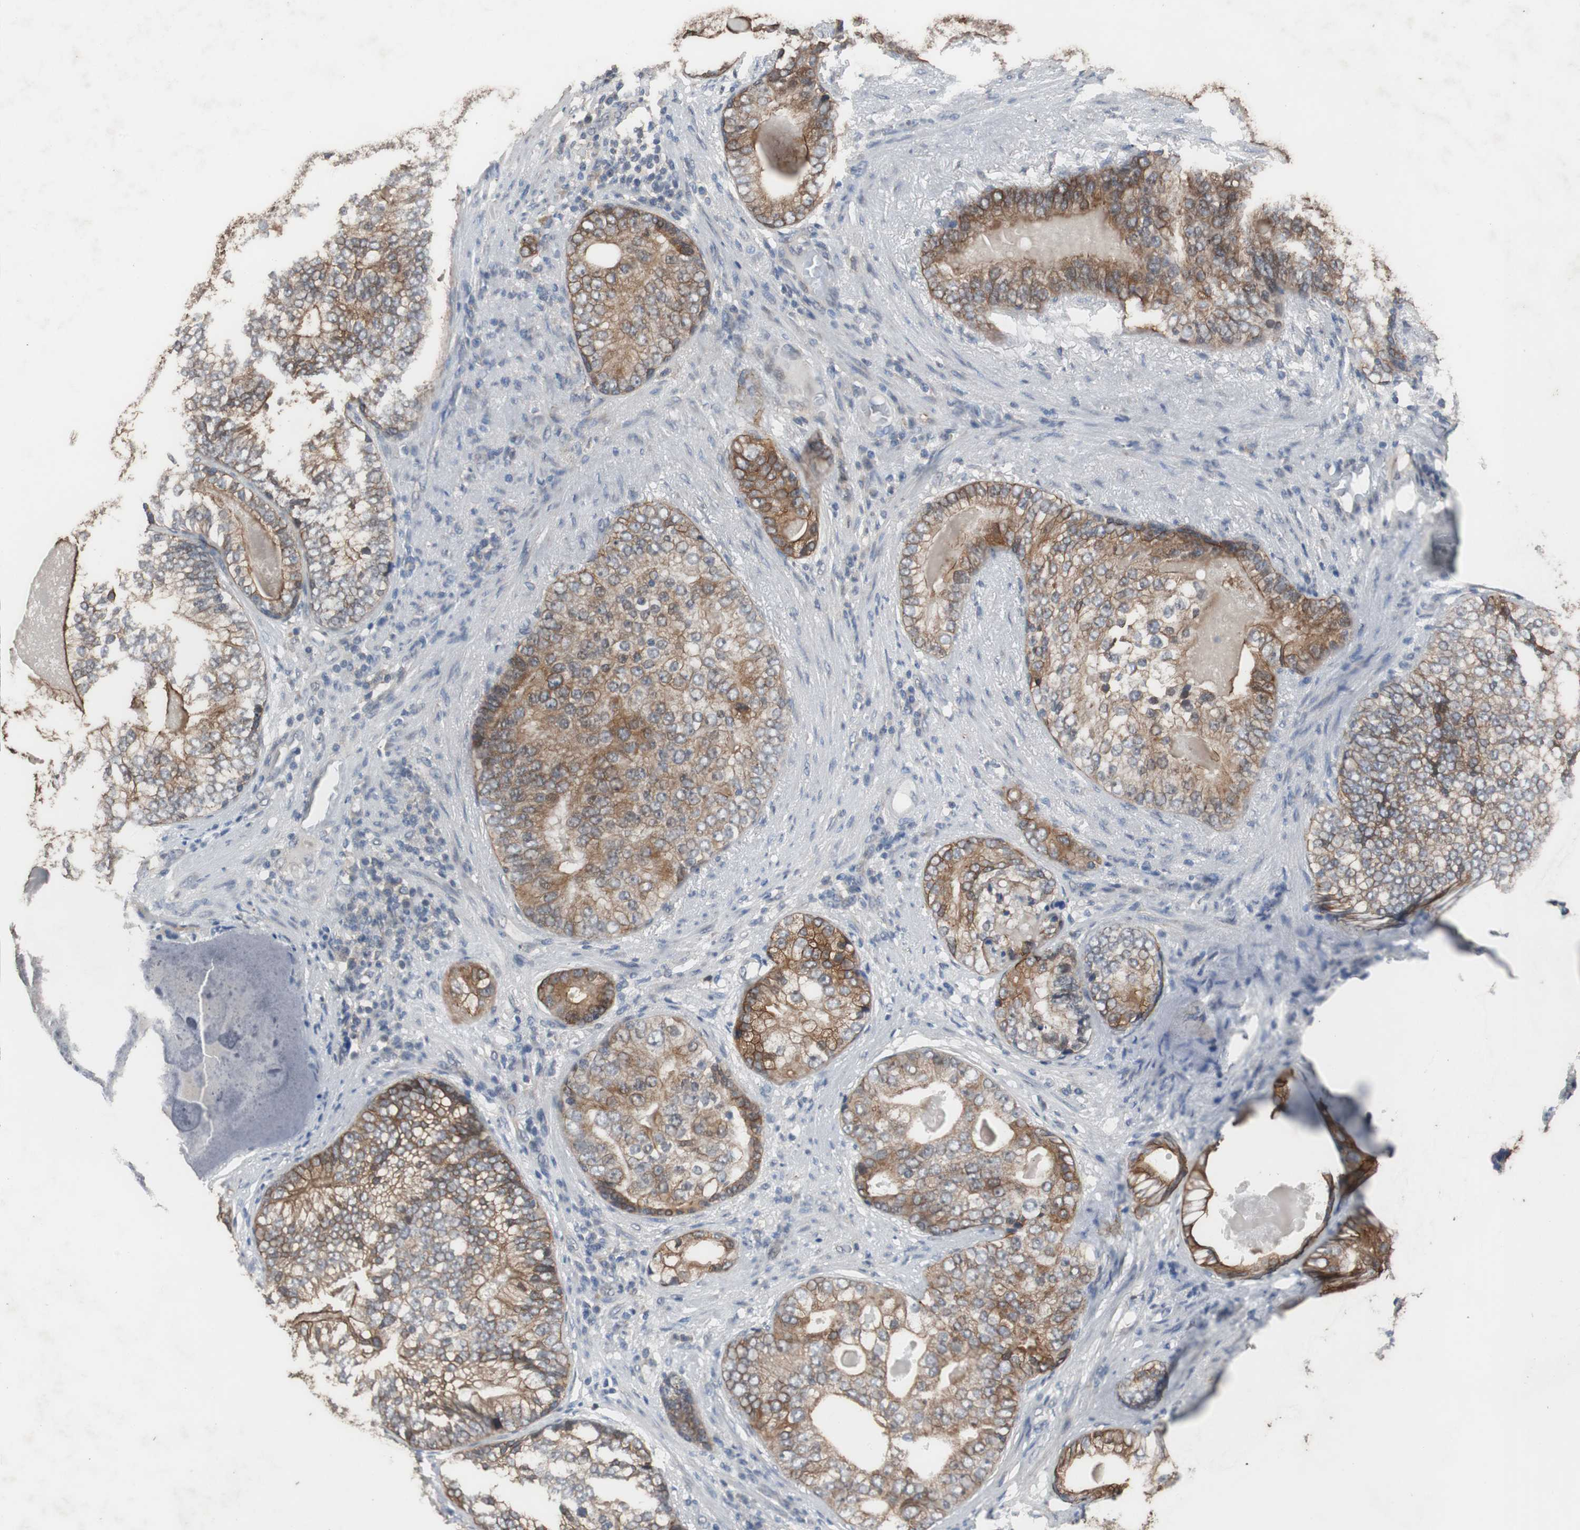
{"staining": {"intensity": "moderate", "quantity": ">75%", "location": "cytoplasmic/membranous"}, "tissue": "prostate cancer", "cell_type": "Tumor cells", "image_type": "cancer", "snomed": [{"axis": "morphology", "description": "Adenocarcinoma, High grade"}, {"axis": "topography", "description": "Prostate"}], "caption": "Immunohistochemical staining of high-grade adenocarcinoma (prostate) demonstrates medium levels of moderate cytoplasmic/membranous positivity in about >75% of tumor cells.", "gene": "USP10", "patient": {"sex": "male", "age": 66}}